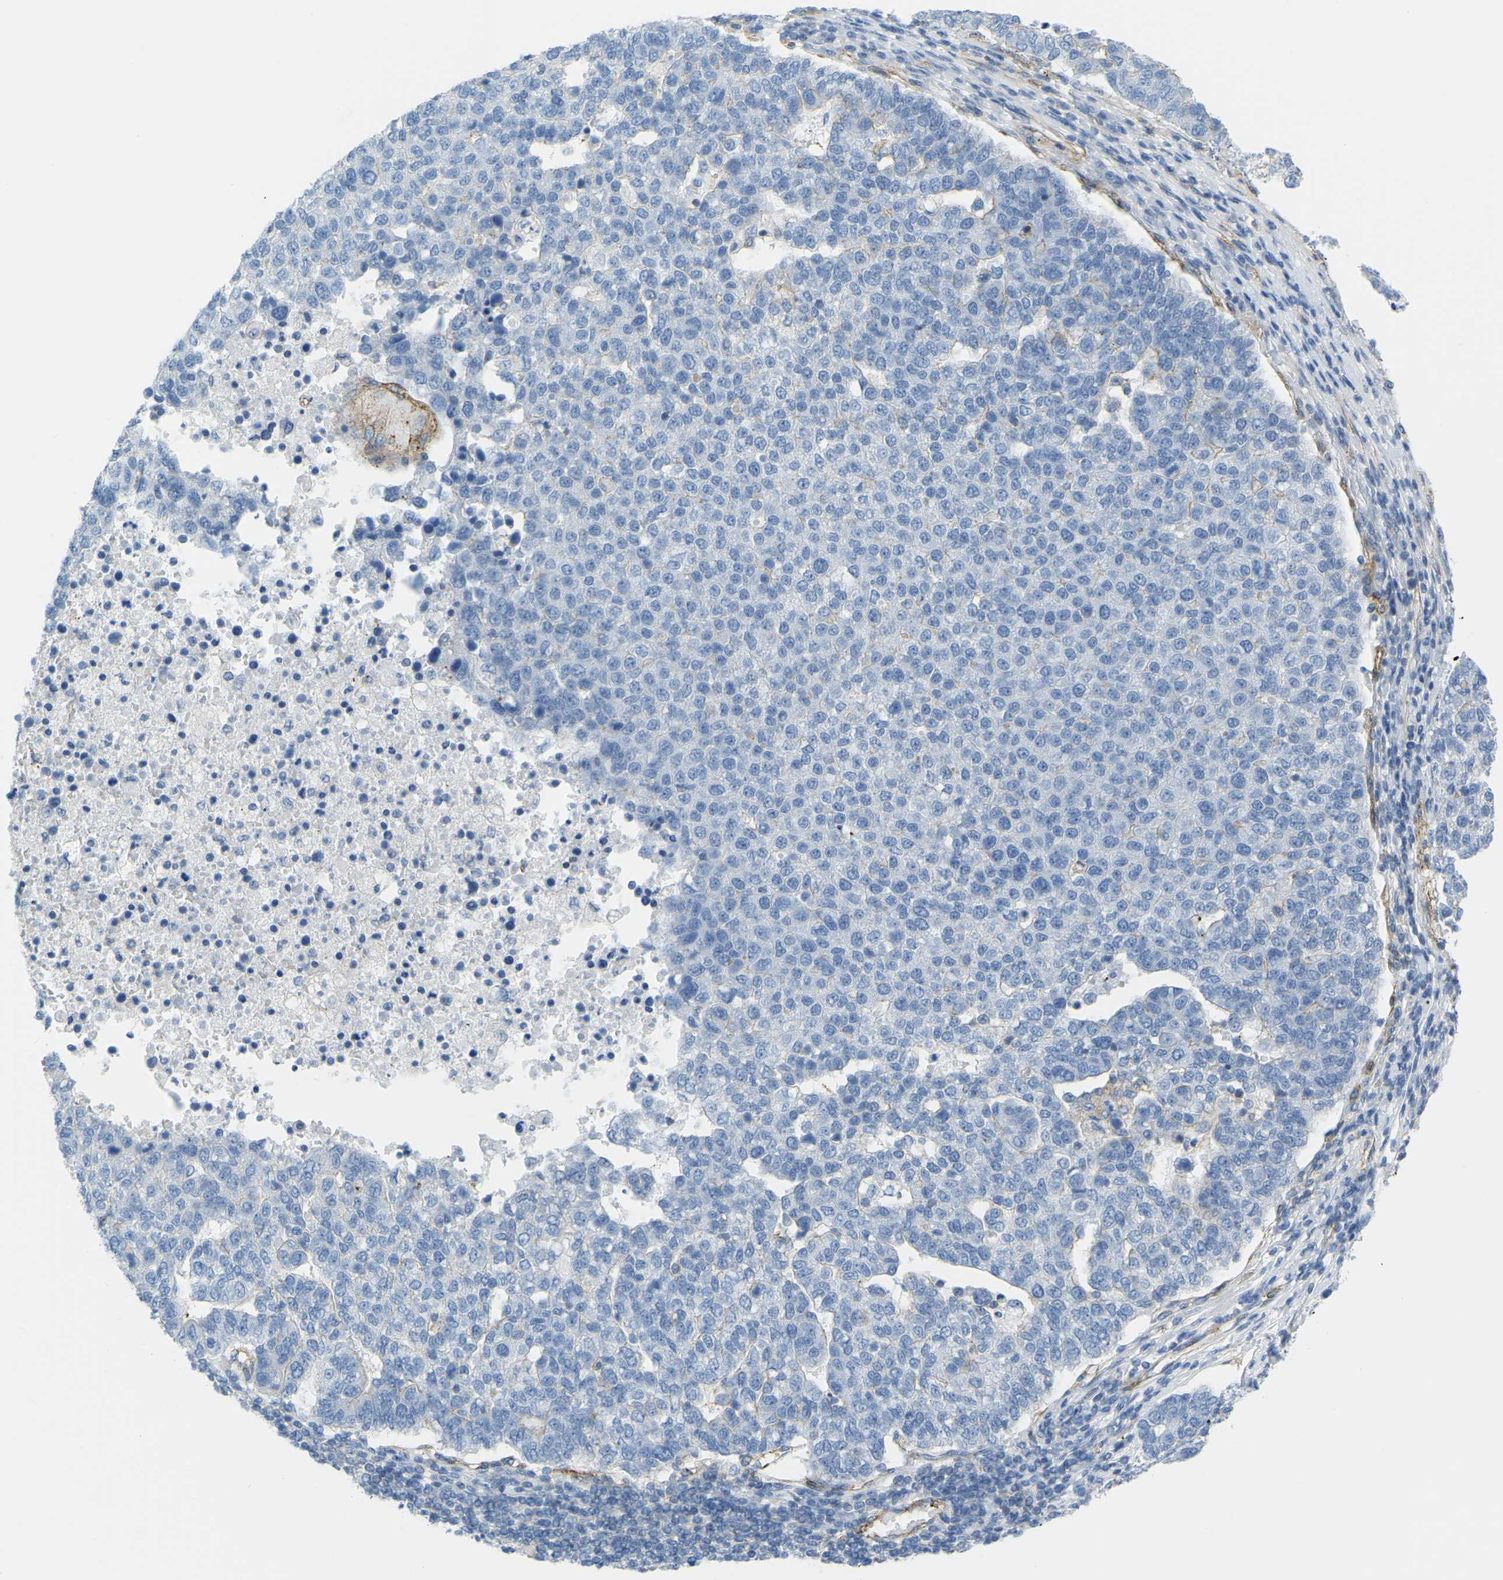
{"staining": {"intensity": "negative", "quantity": "none", "location": "none"}, "tissue": "pancreatic cancer", "cell_type": "Tumor cells", "image_type": "cancer", "snomed": [{"axis": "morphology", "description": "Adenocarcinoma, NOS"}, {"axis": "topography", "description": "Pancreas"}], "caption": "Tumor cells are negative for protein expression in human pancreatic cancer (adenocarcinoma).", "gene": "MYL3", "patient": {"sex": "female", "age": 61}}